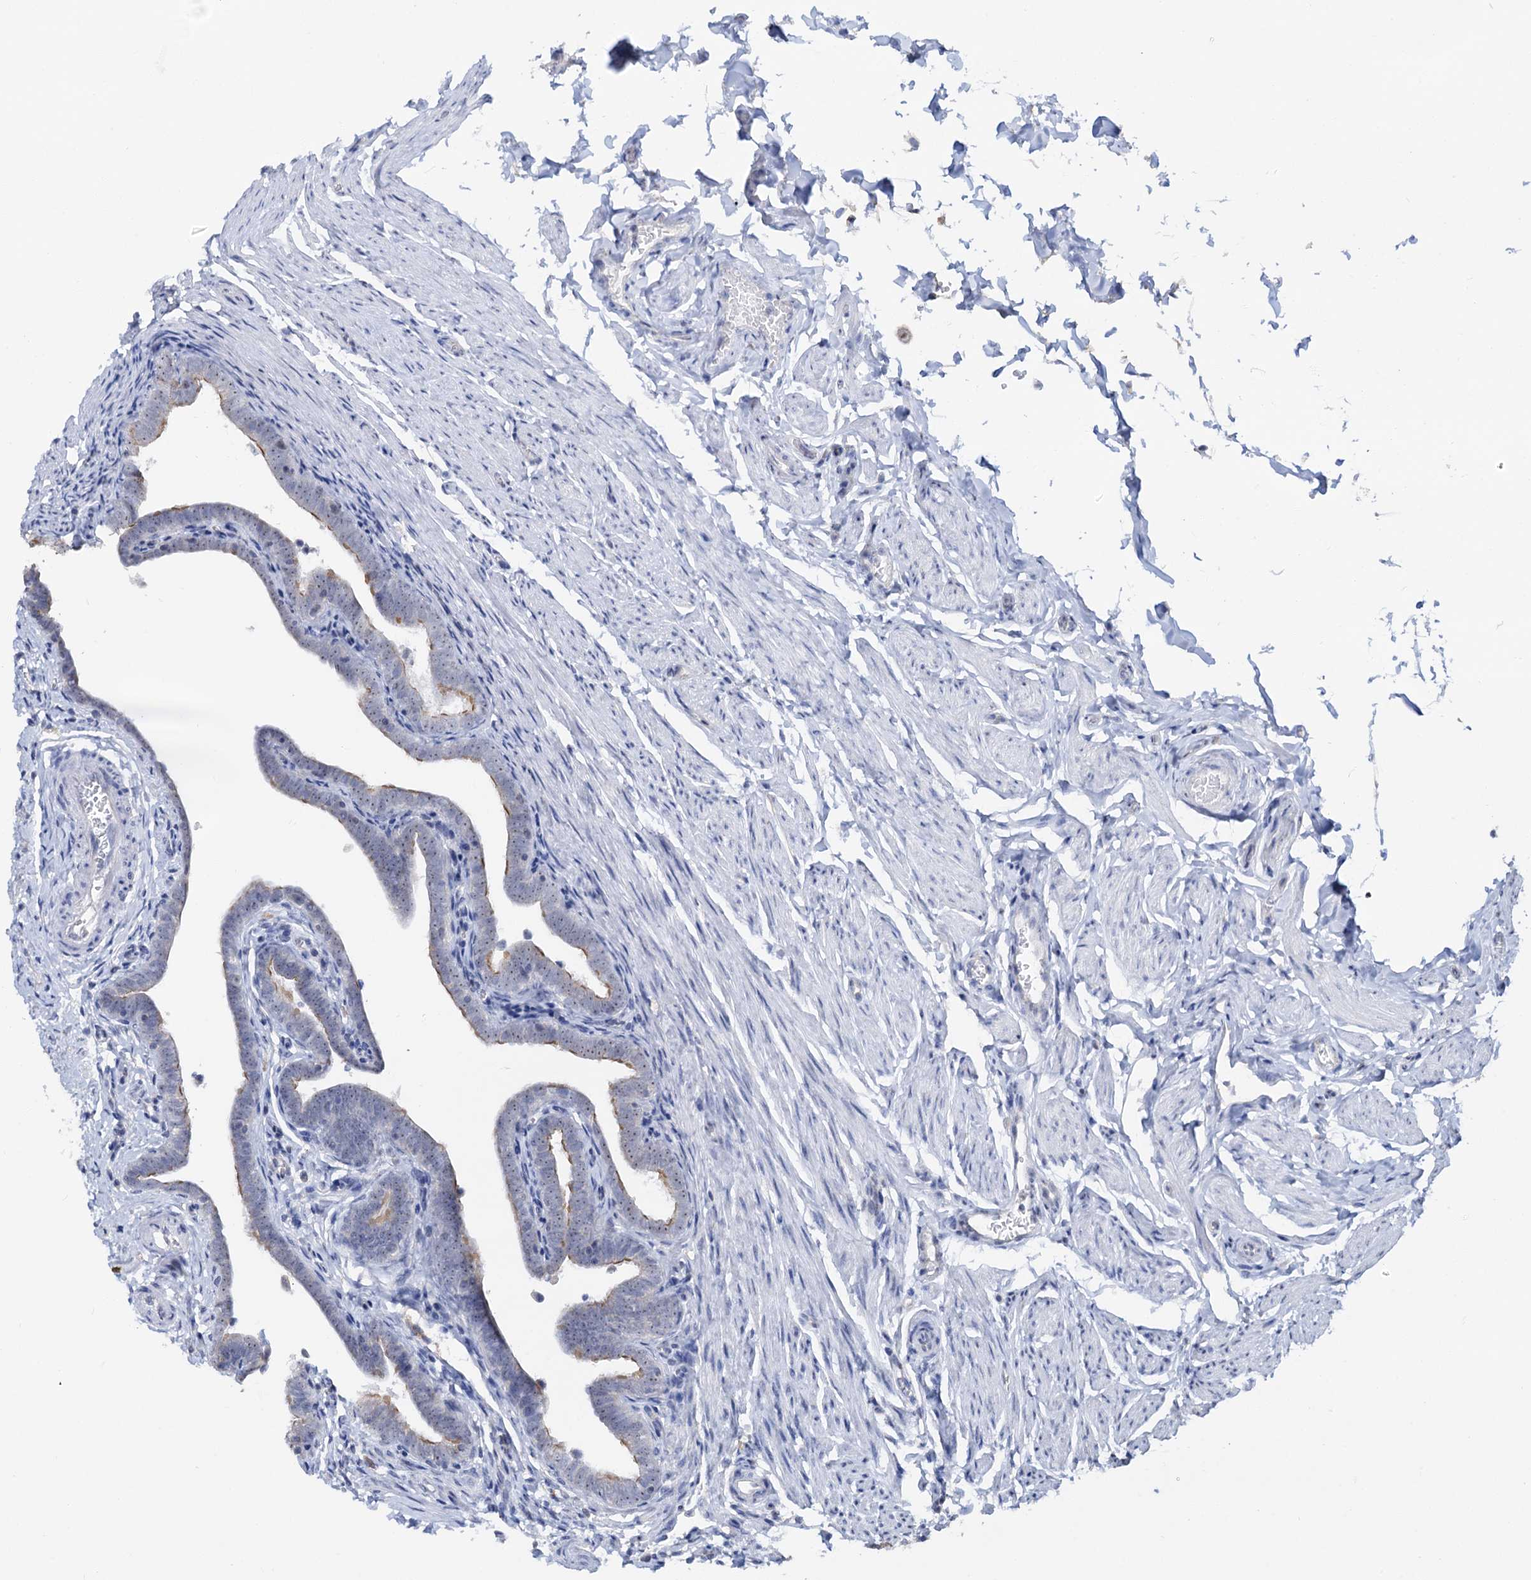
{"staining": {"intensity": "moderate", "quantity": "<25%", "location": "cytoplasmic/membranous"}, "tissue": "fallopian tube", "cell_type": "Glandular cells", "image_type": "normal", "snomed": [{"axis": "morphology", "description": "Normal tissue, NOS"}, {"axis": "topography", "description": "Fallopian tube"}], "caption": "Human fallopian tube stained for a protein (brown) displays moderate cytoplasmic/membranous positive positivity in approximately <25% of glandular cells.", "gene": "C2CD3", "patient": {"sex": "female", "age": 36}}